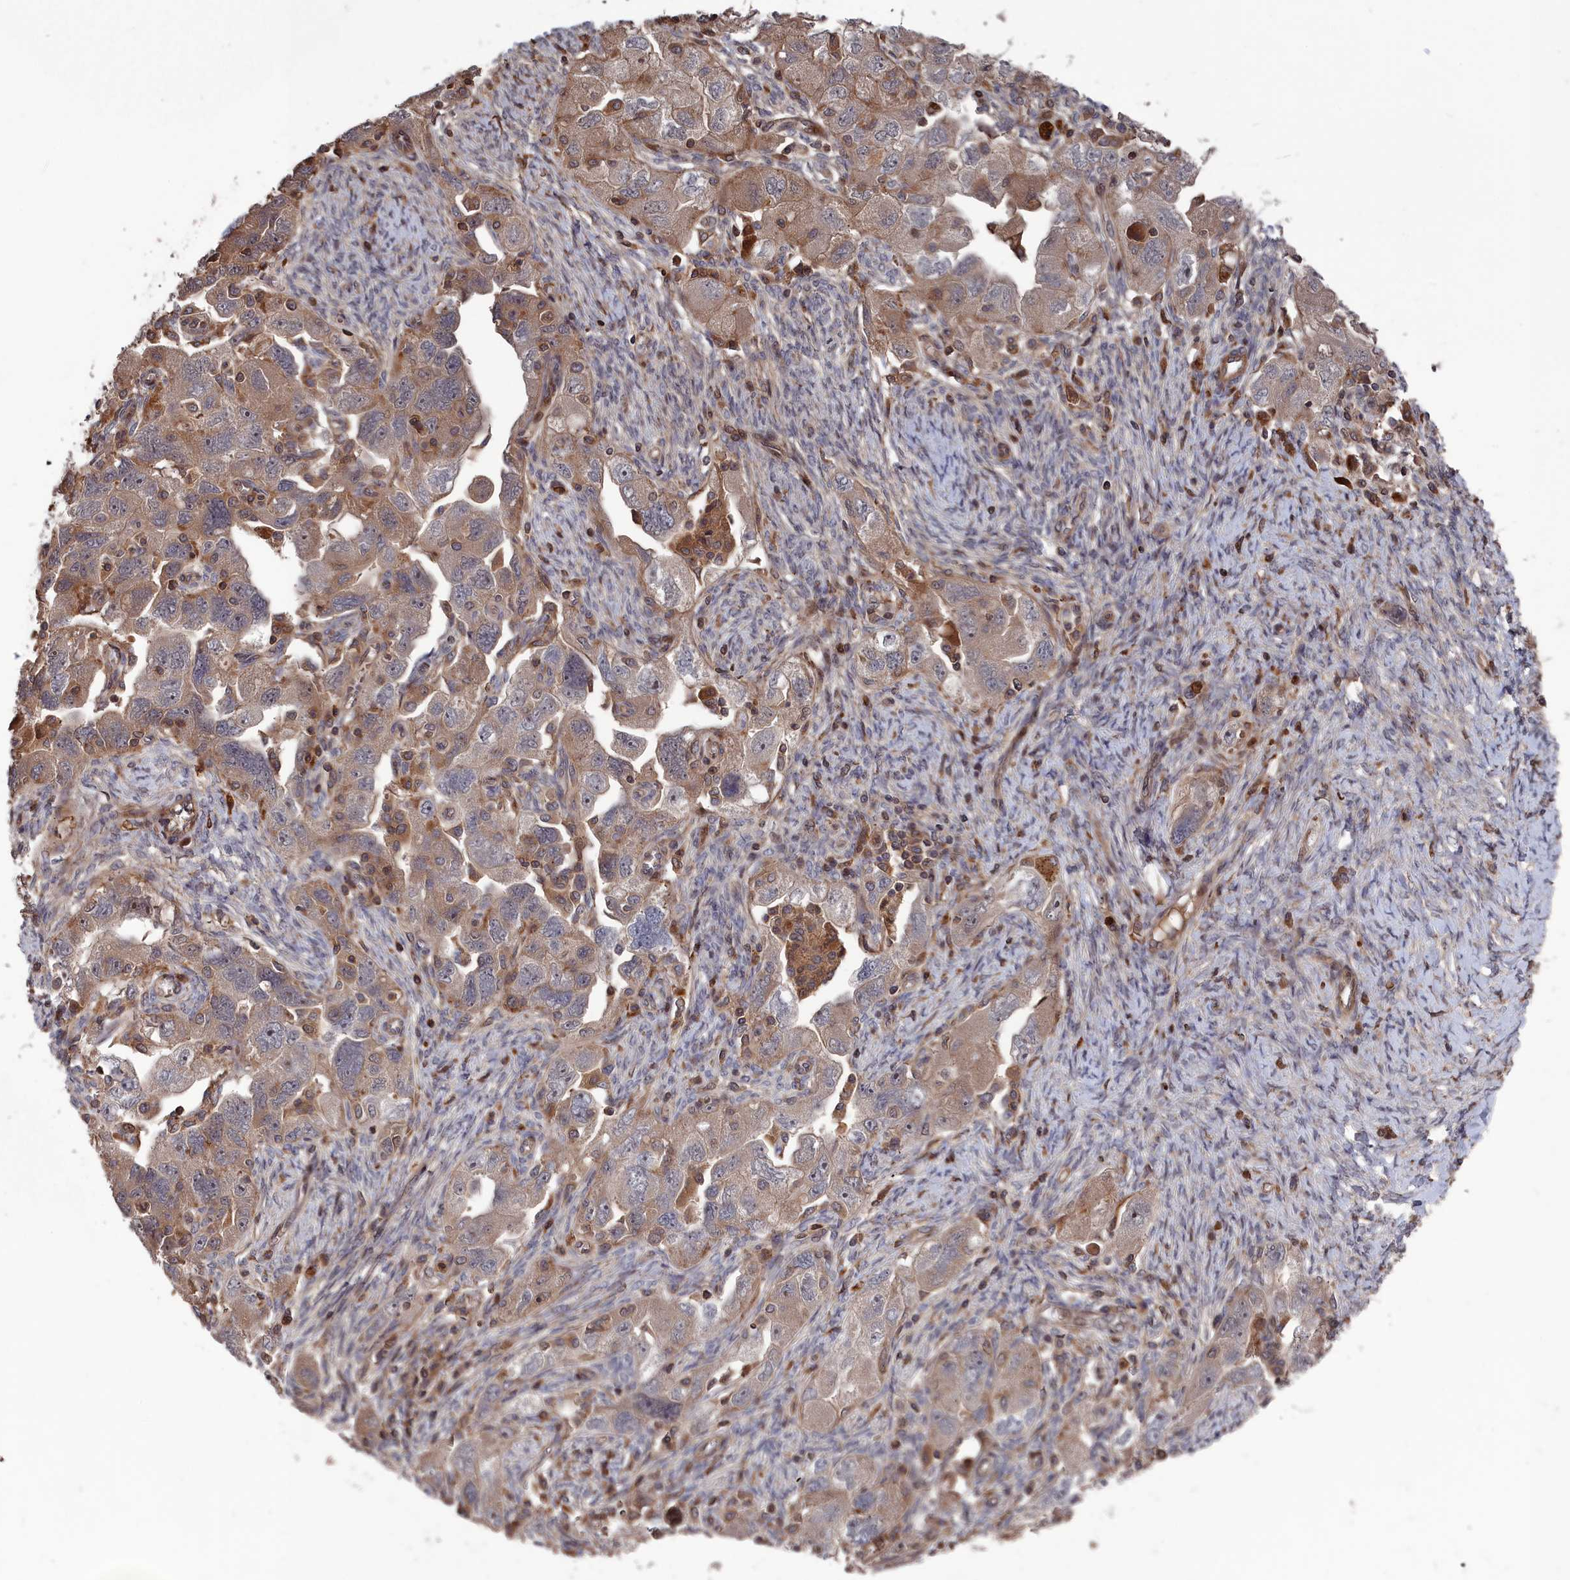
{"staining": {"intensity": "moderate", "quantity": "25%-75%", "location": "cytoplasmic/membranous"}, "tissue": "ovarian cancer", "cell_type": "Tumor cells", "image_type": "cancer", "snomed": [{"axis": "morphology", "description": "Carcinoma, NOS"}, {"axis": "morphology", "description": "Cystadenocarcinoma, serous, NOS"}, {"axis": "topography", "description": "Ovary"}], "caption": "Tumor cells reveal medium levels of moderate cytoplasmic/membranous positivity in approximately 25%-75% of cells in human serous cystadenocarcinoma (ovarian).", "gene": "PLA2G15", "patient": {"sex": "female", "age": 69}}